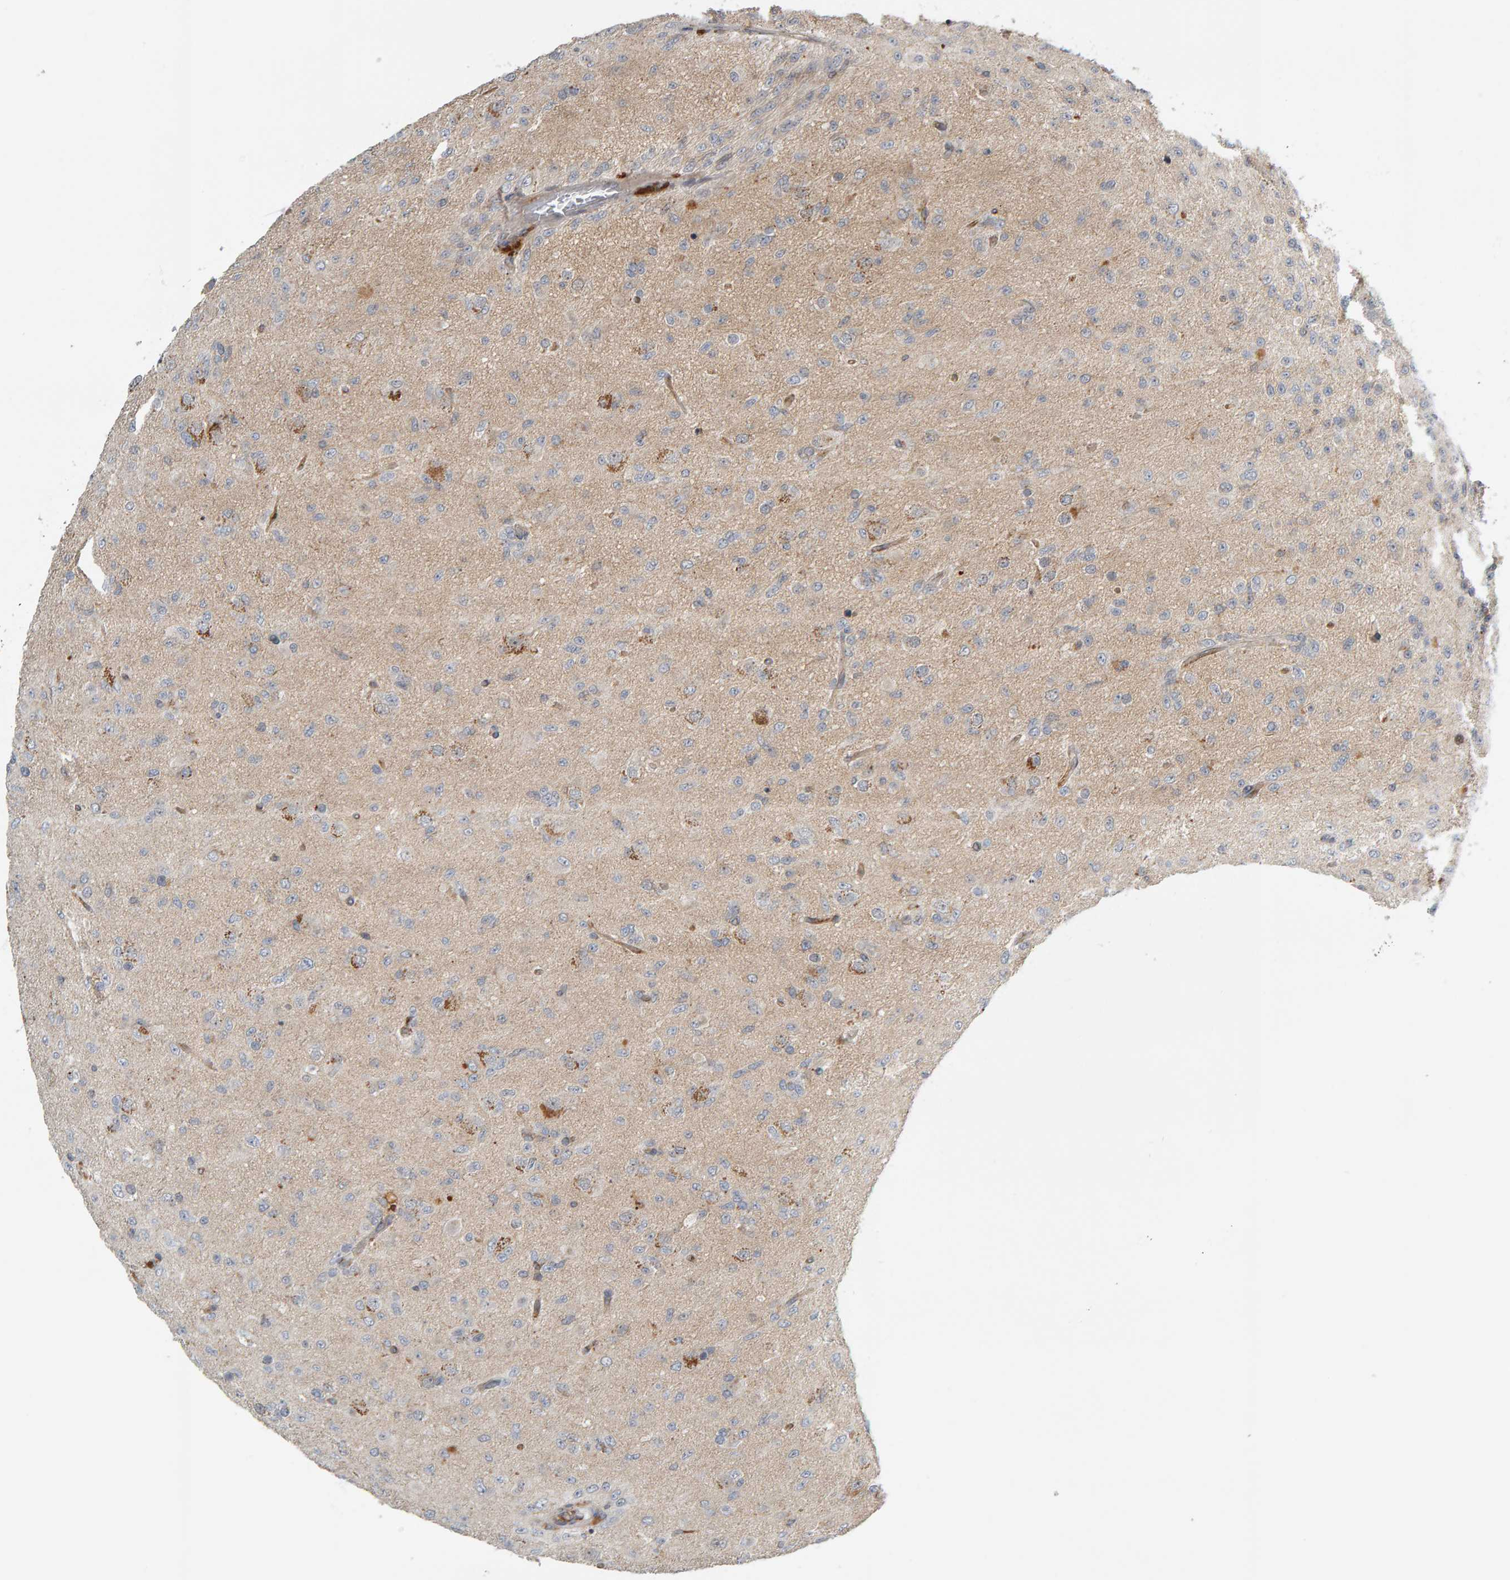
{"staining": {"intensity": "negative", "quantity": "none", "location": "none"}, "tissue": "glioma", "cell_type": "Tumor cells", "image_type": "cancer", "snomed": [{"axis": "morphology", "description": "Glioma, malignant, Low grade"}, {"axis": "topography", "description": "Brain"}], "caption": "High magnification brightfield microscopy of glioma stained with DAB (brown) and counterstained with hematoxylin (blue): tumor cells show no significant positivity.", "gene": "ZNF160", "patient": {"sex": "male", "age": 65}}